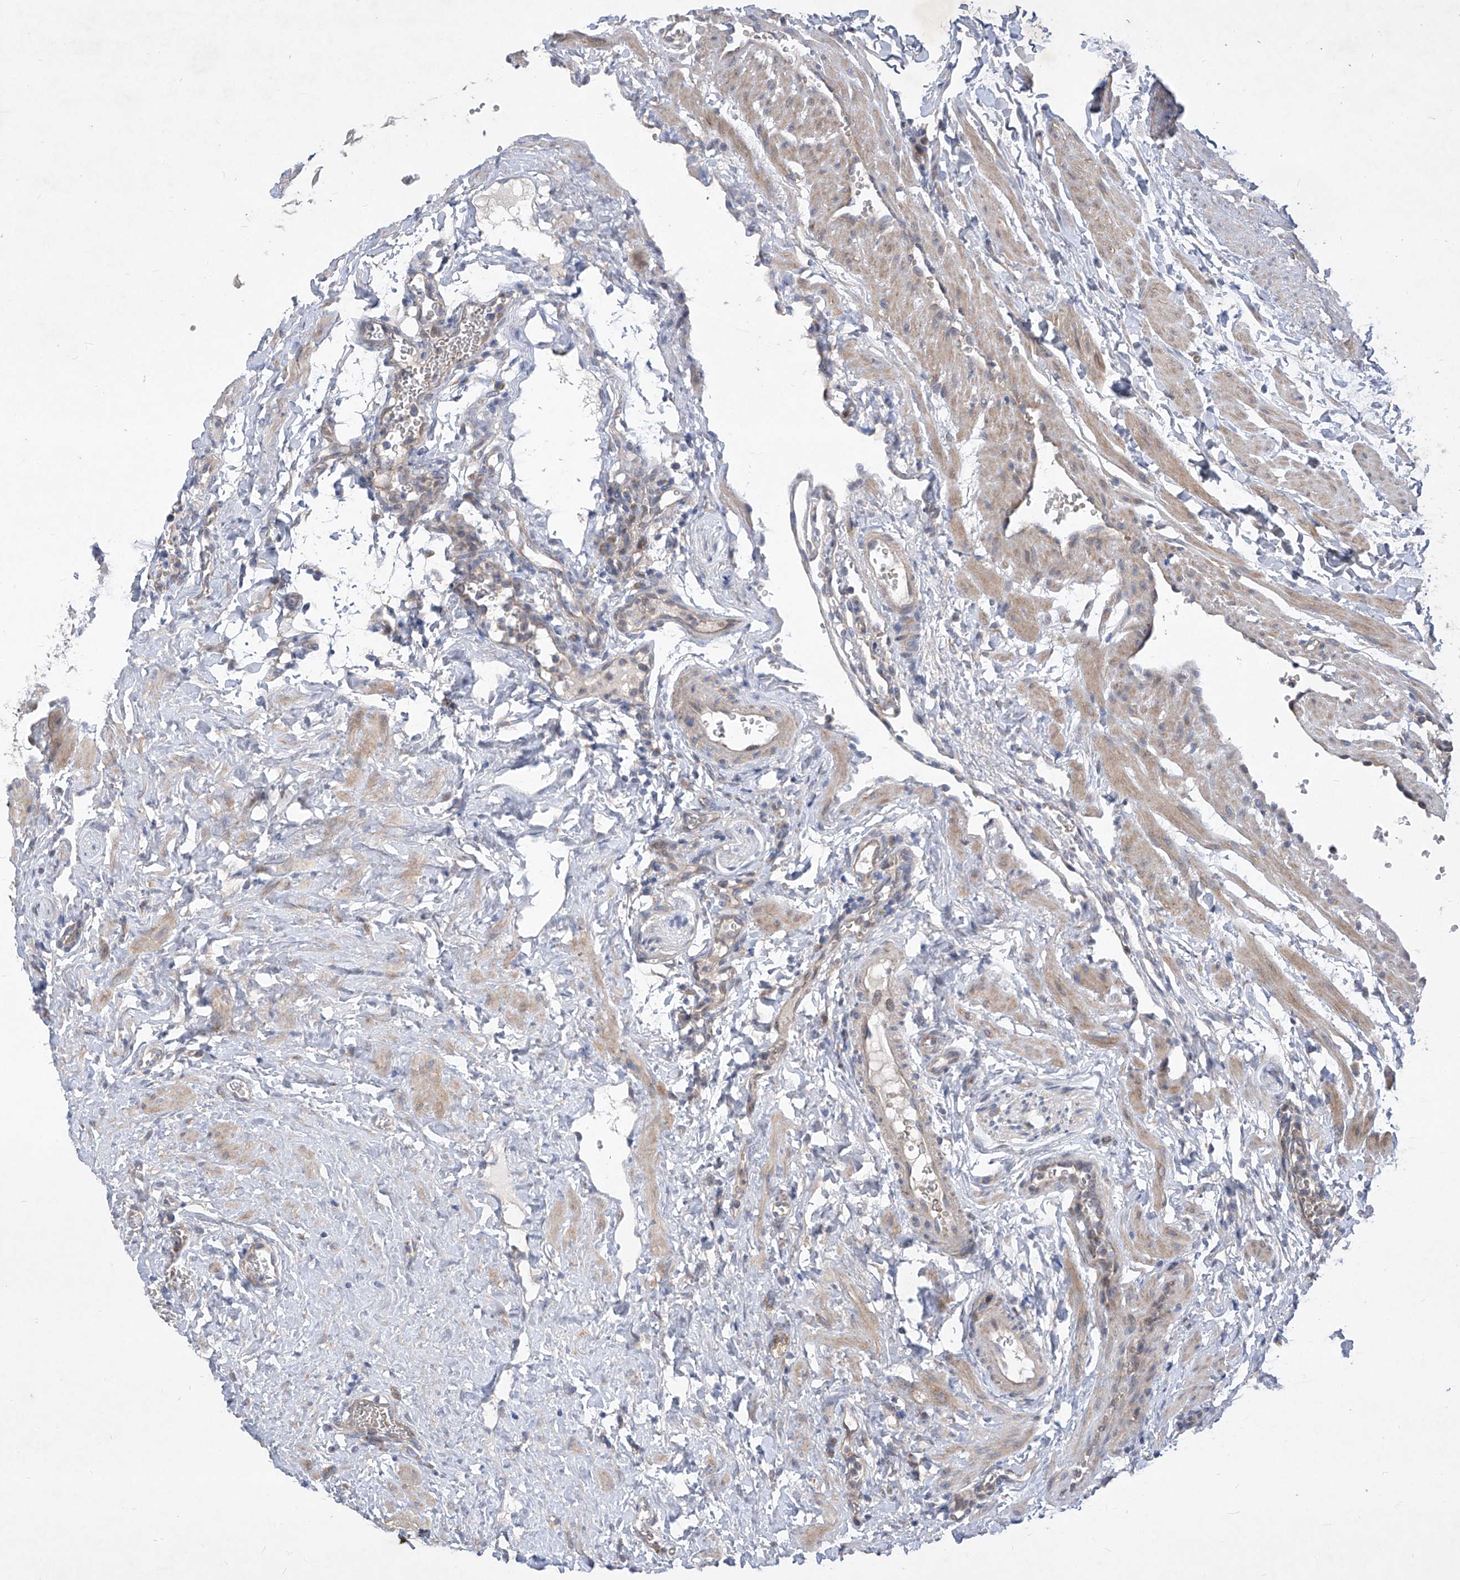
{"staining": {"intensity": "strong", "quantity": ">75%", "location": "cytoplasmic/membranous"}, "tissue": "ovary", "cell_type": "Follicle cells", "image_type": "normal", "snomed": [{"axis": "morphology", "description": "Normal tissue, NOS"}, {"axis": "morphology", "description": "Cyst, NOS"}, {"axis": "topography", "description": "Ovary"}], "caption": "Immunohistochemistry micrograph of normal ovary: human ovary stained using immunohistochemistry (IHC) displays high levels of strong protein expression localized specifically in the cytoplasmic/membranous of follicle cells, appearing as a cytoplasmic/membranous brown color.", "gene": "COQ3", "patient": {"sex": "female", "age": 33}}